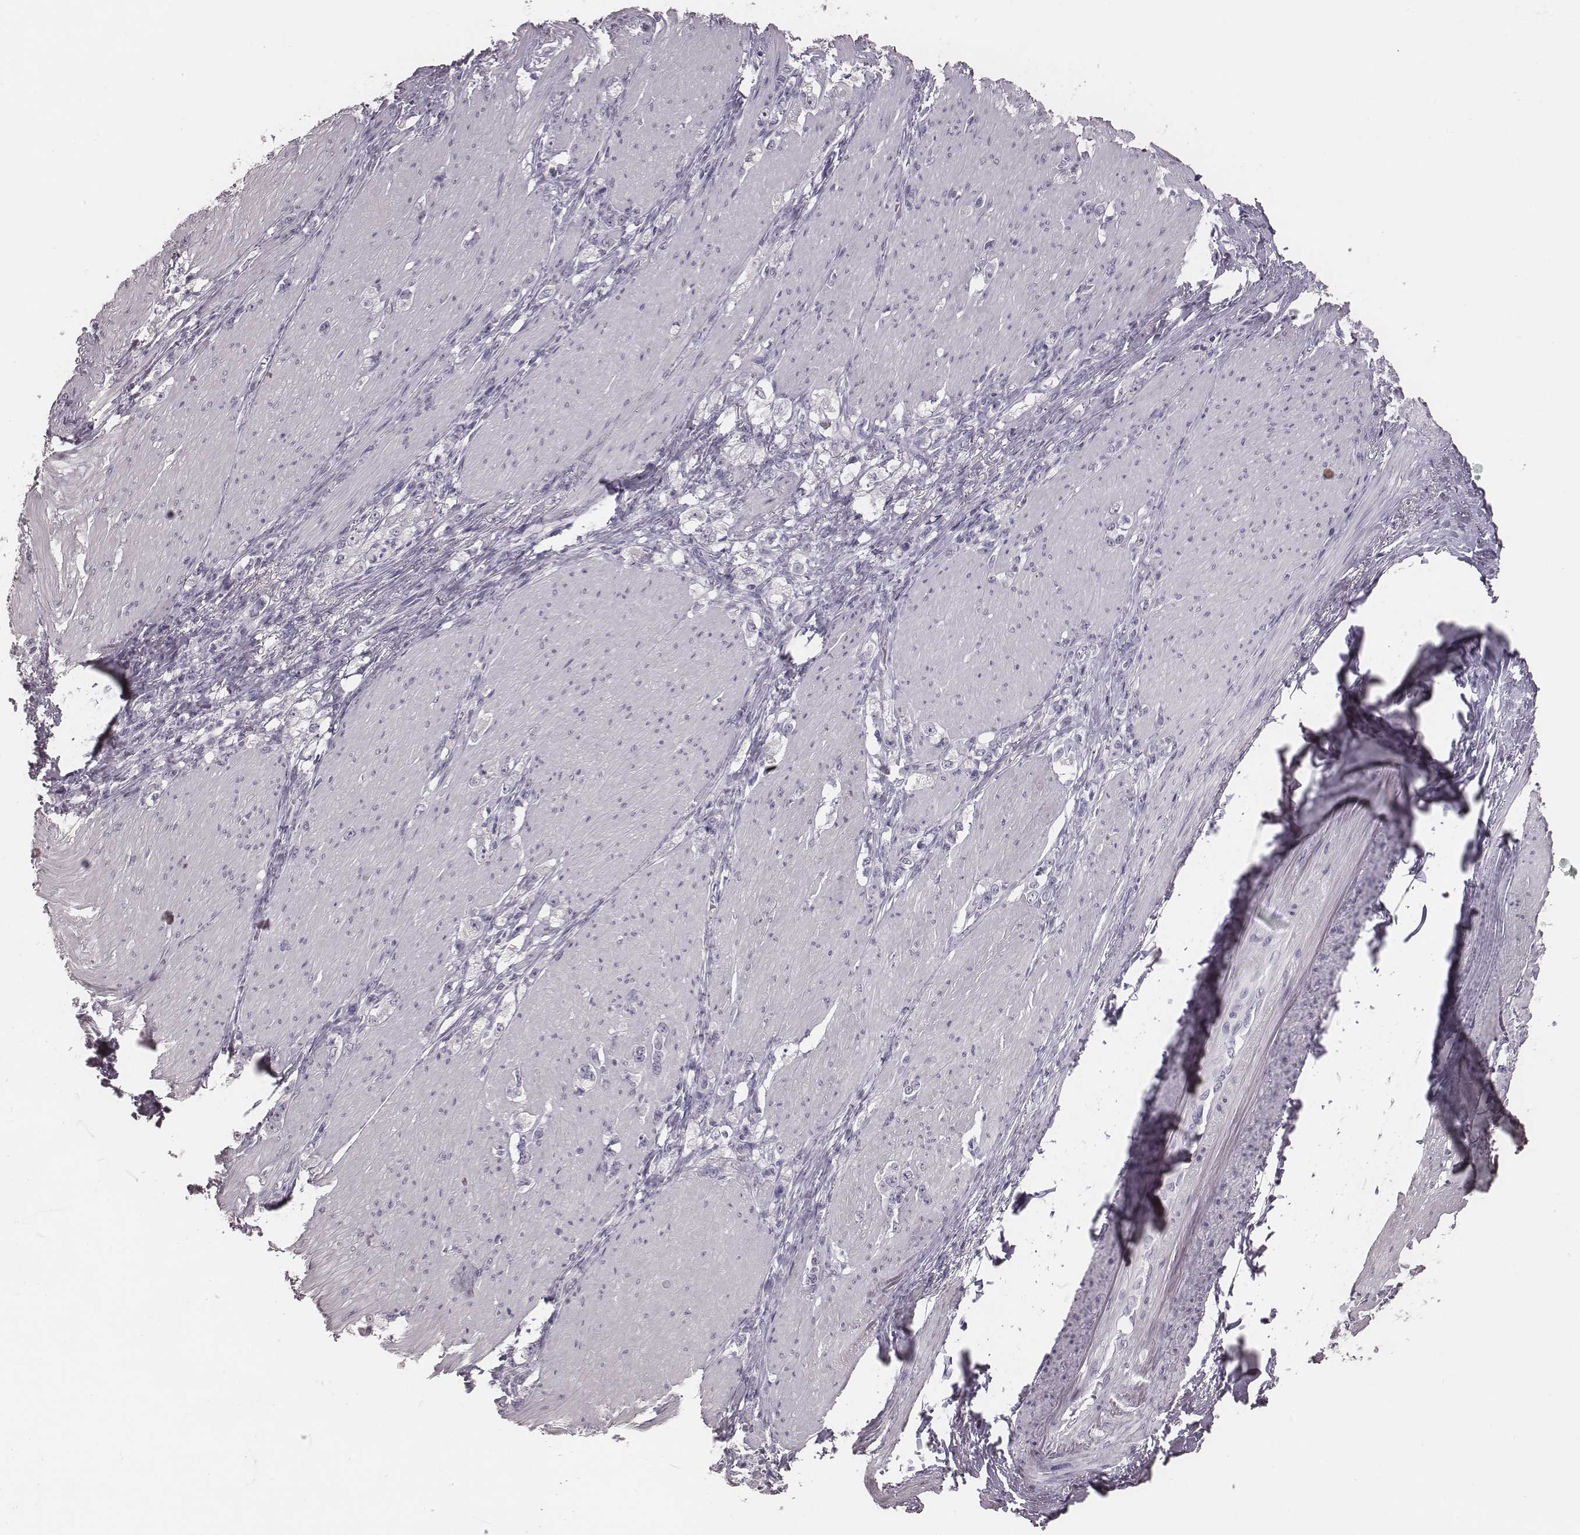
{"staining": {"intensity": "negative", "quantity": "none", "location": "none"}, "tissue": "stomach cancer", "cell_type": "Tumor cells", "image_type": "cancer", "snomed": [{"axis": "morphology", "description": "Adenocarcinoma, NOS"}, {"axis": "topography", "description": "Stomach, lower"}], "caption": "Immunohistochemical staining of human adenocarcinoma (stomach) displays no significant staining in tumor cells. The staining was performed using DAB to visualize the protein expression in brown, while the nuclei were stained in blue with hematoxylin (Magnification: 20x).", "gene": "CSHL1", "patient": {"sex": "male", "age": 88}}